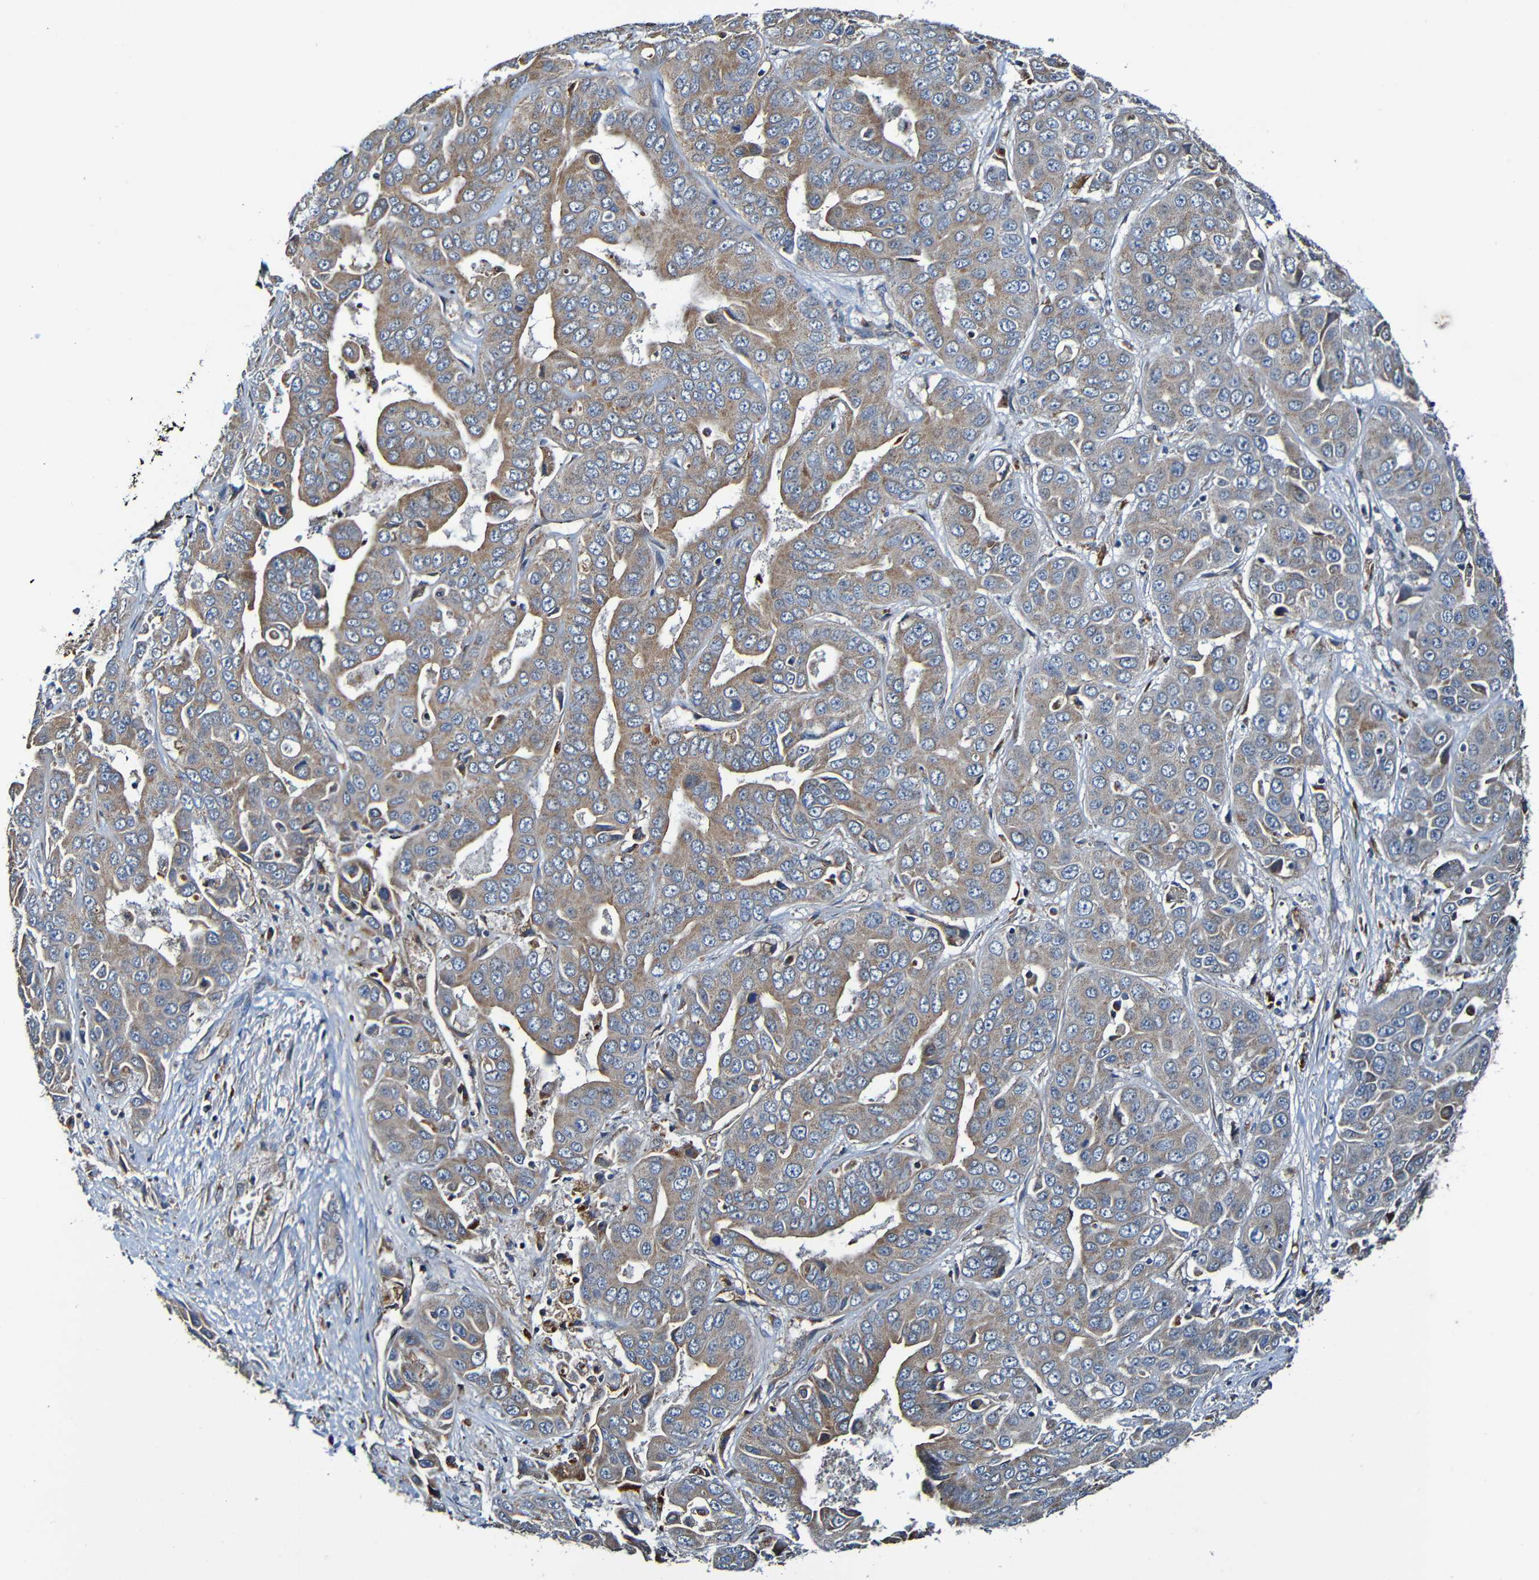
{"staining": {"intensity": "moderate", "quantity": ">75%", "location": "cytoplasmic/membranous"}, "tissue": "liver cancer", "cell_type": "Tumor cells", "image_type": "cancer", "snomed": [{"axis": "morphology", "description": "Cholangiocarcinoma"}, {"axis": "topography", "description": "Liver"}], "caption": "Protein expression analysis of liver cancer (cholangiocarcinoma) reveals moderate cytoplasmic/membranous positivity in about >75% of tumor cells.", "gene": "ADAM15", "patient": {"sex": "female", "age": 52}}